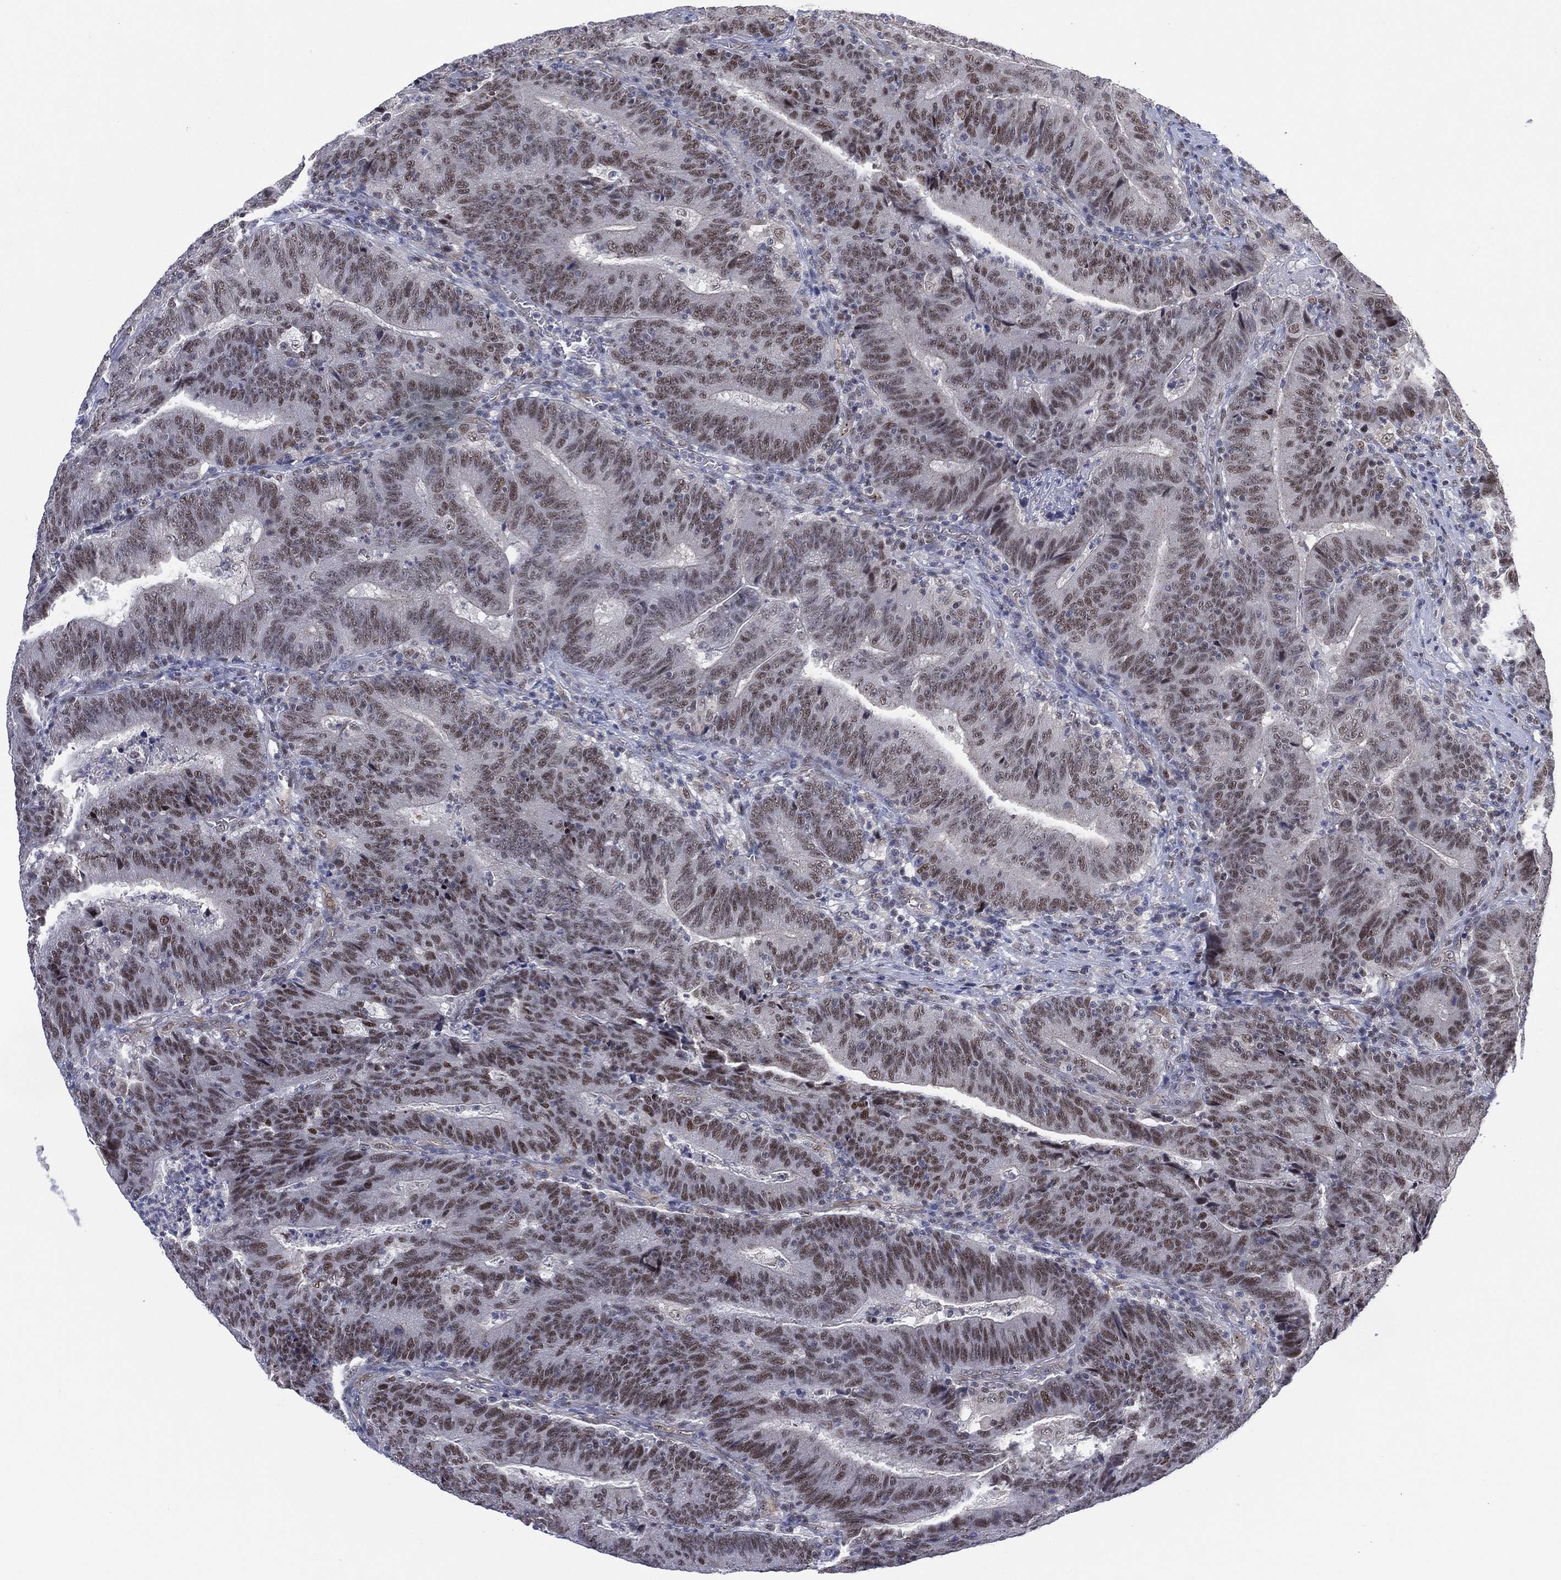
{"staining": {"intensity": "moderate", "quantity": ">75%", "location": "nuclear"}, "tissue": "colorectal cancer", "cell_type": "Tumor cells", "image_type": "cancer", "snomed": [{"axis": "morphology", "description": "Adenocarcinoma, NOS"}, {"axis": "topography", "description": "Colon"}], "caption": "Colorectal adenocarcinoma tissue displays moderate nuclear expression in approximately >75% of tumor cells", "gene": "GSE1", "patient": {"sex": "female", "age": 75}}